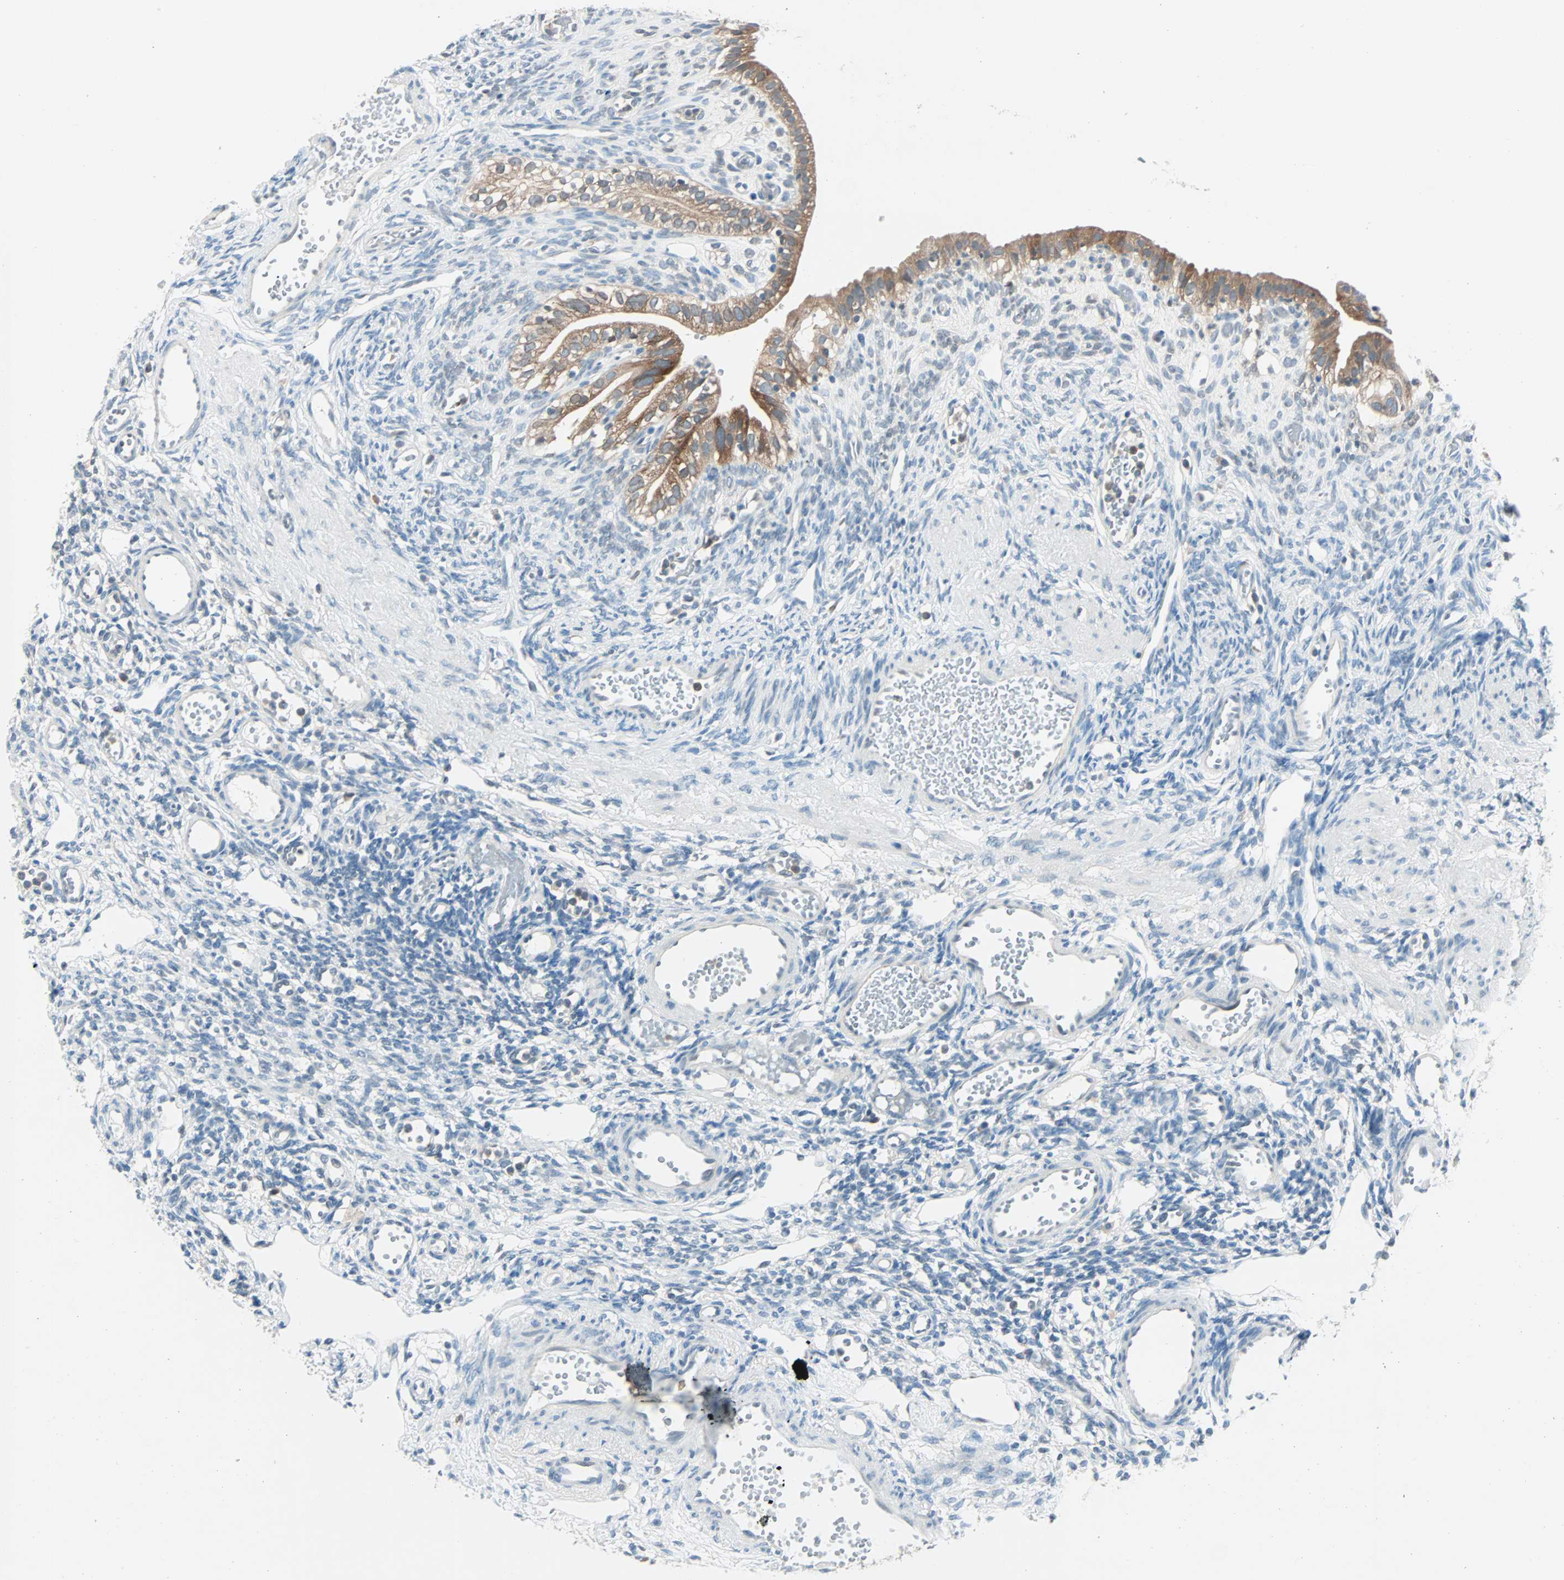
{"staining": {"intensity": "moderate", "quantity": ">75%", "location": "cytoplasmic/membranous"}, "tissue": "ovary", "cell_type": "Follicle cells", "image_type": "normal", "snomed": [{"axis": "morphology", "description": "Normal tissue, NOS"}, {"axis": "topography", "description": "Ovary"}], "caption": "An IHC image of unremarkable tissue is shown. Protein staining in brown labels moderate cytoplasmic/membranous positivity in ovary within follicle cells. (brown staining indicates protein expression, while blue staining denotes nuclei).", "gene": "SMIM8", "patient": {"sex": "female", "age": 33}}